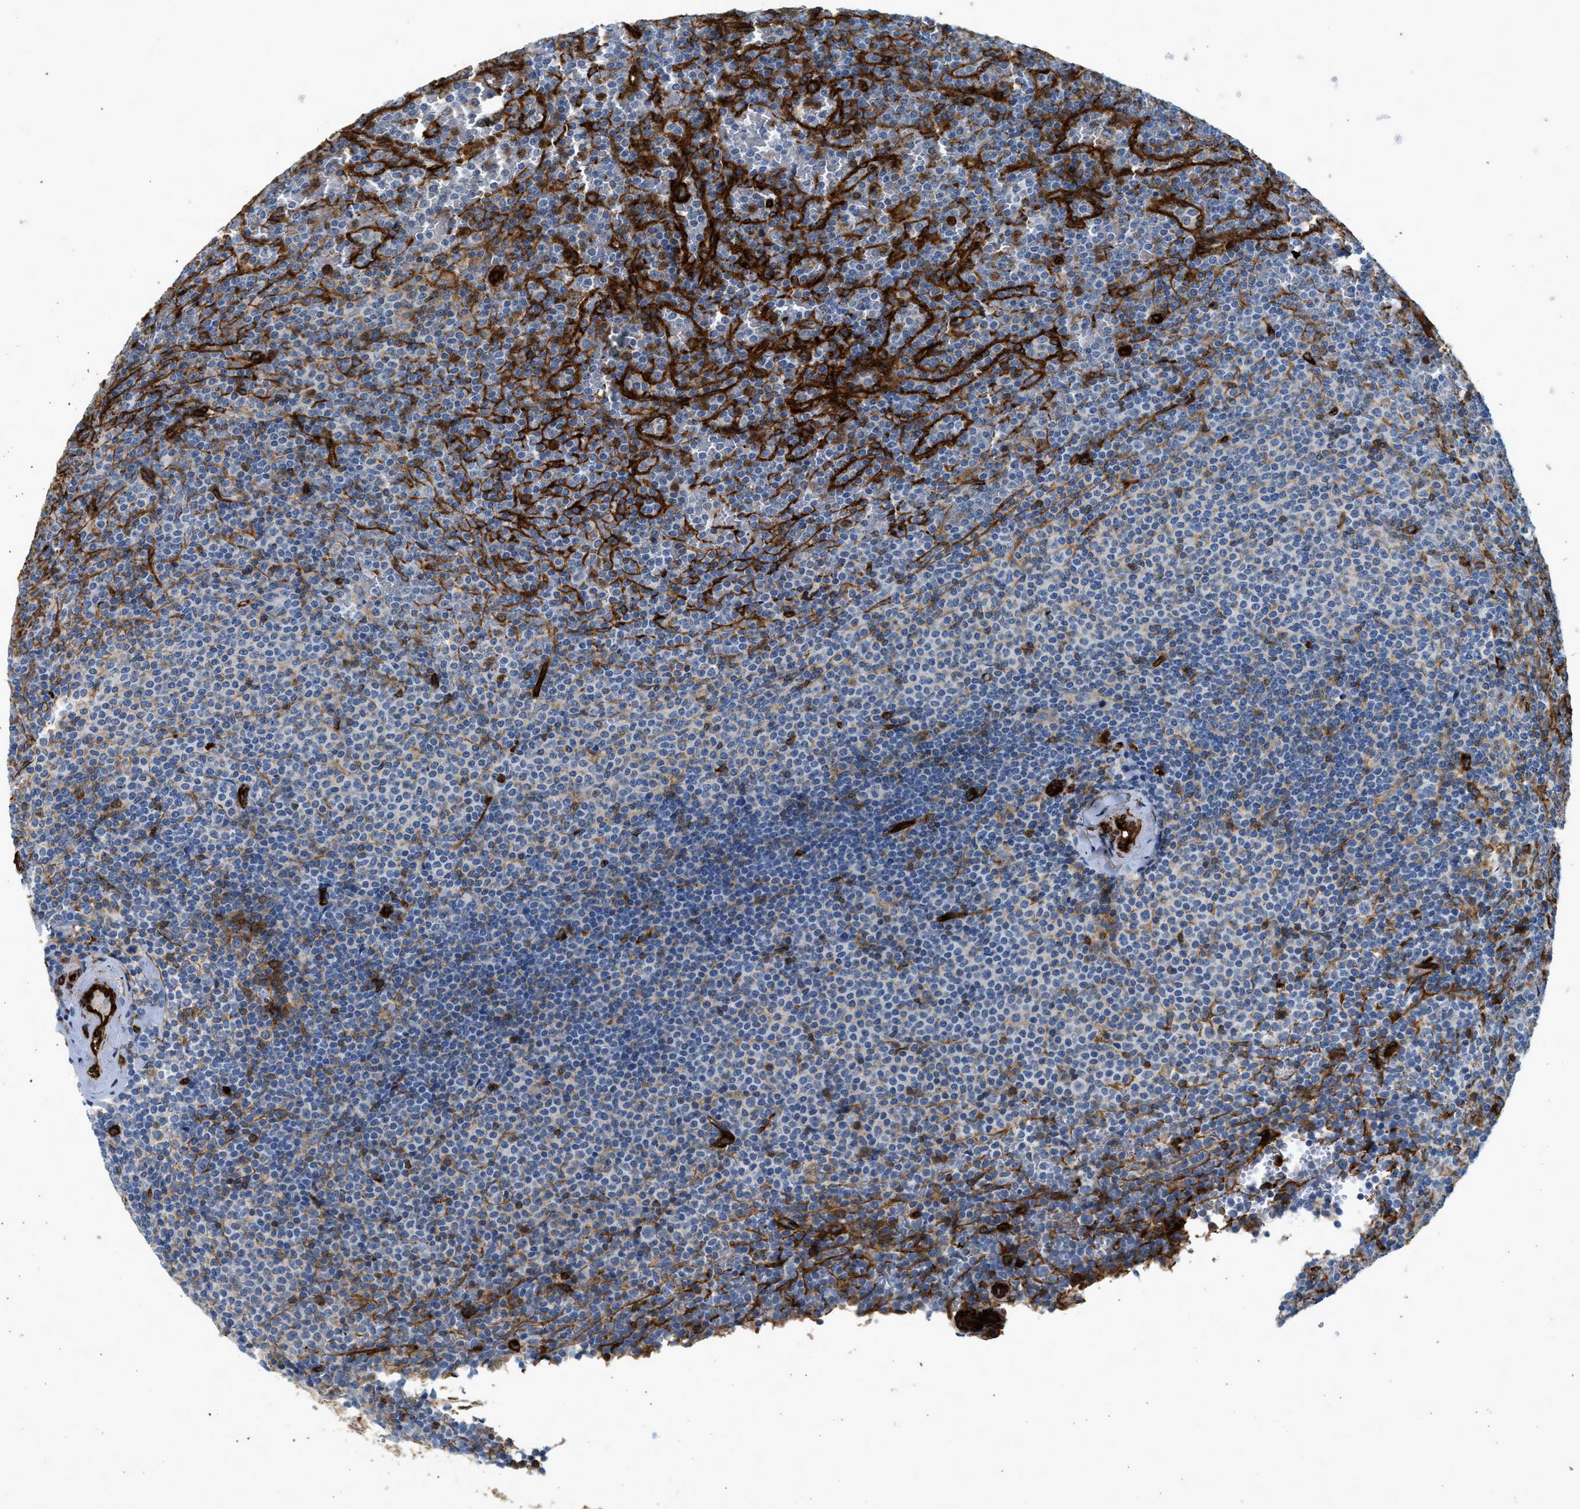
{"staining": {"intensity": "negative", "quantity": "none", "location": "none"}, "tissue": "lymphoma", "cell_type": "Tumor cells", "image_type": "cancer", "snomed": [{"axis": "morphology", "description": "Malignant lymphoma, non-Hodgkin's type, Low grade"}, {"axis": "topography", "description": "Spleen"}], "caption": "Protein analysis of low-grade malignant lymphoma, non-Hodgkin's type displays no significant expression in tumor cells.", "gene": "HIP1", "patient": {"sex": "female", "age": 77}}